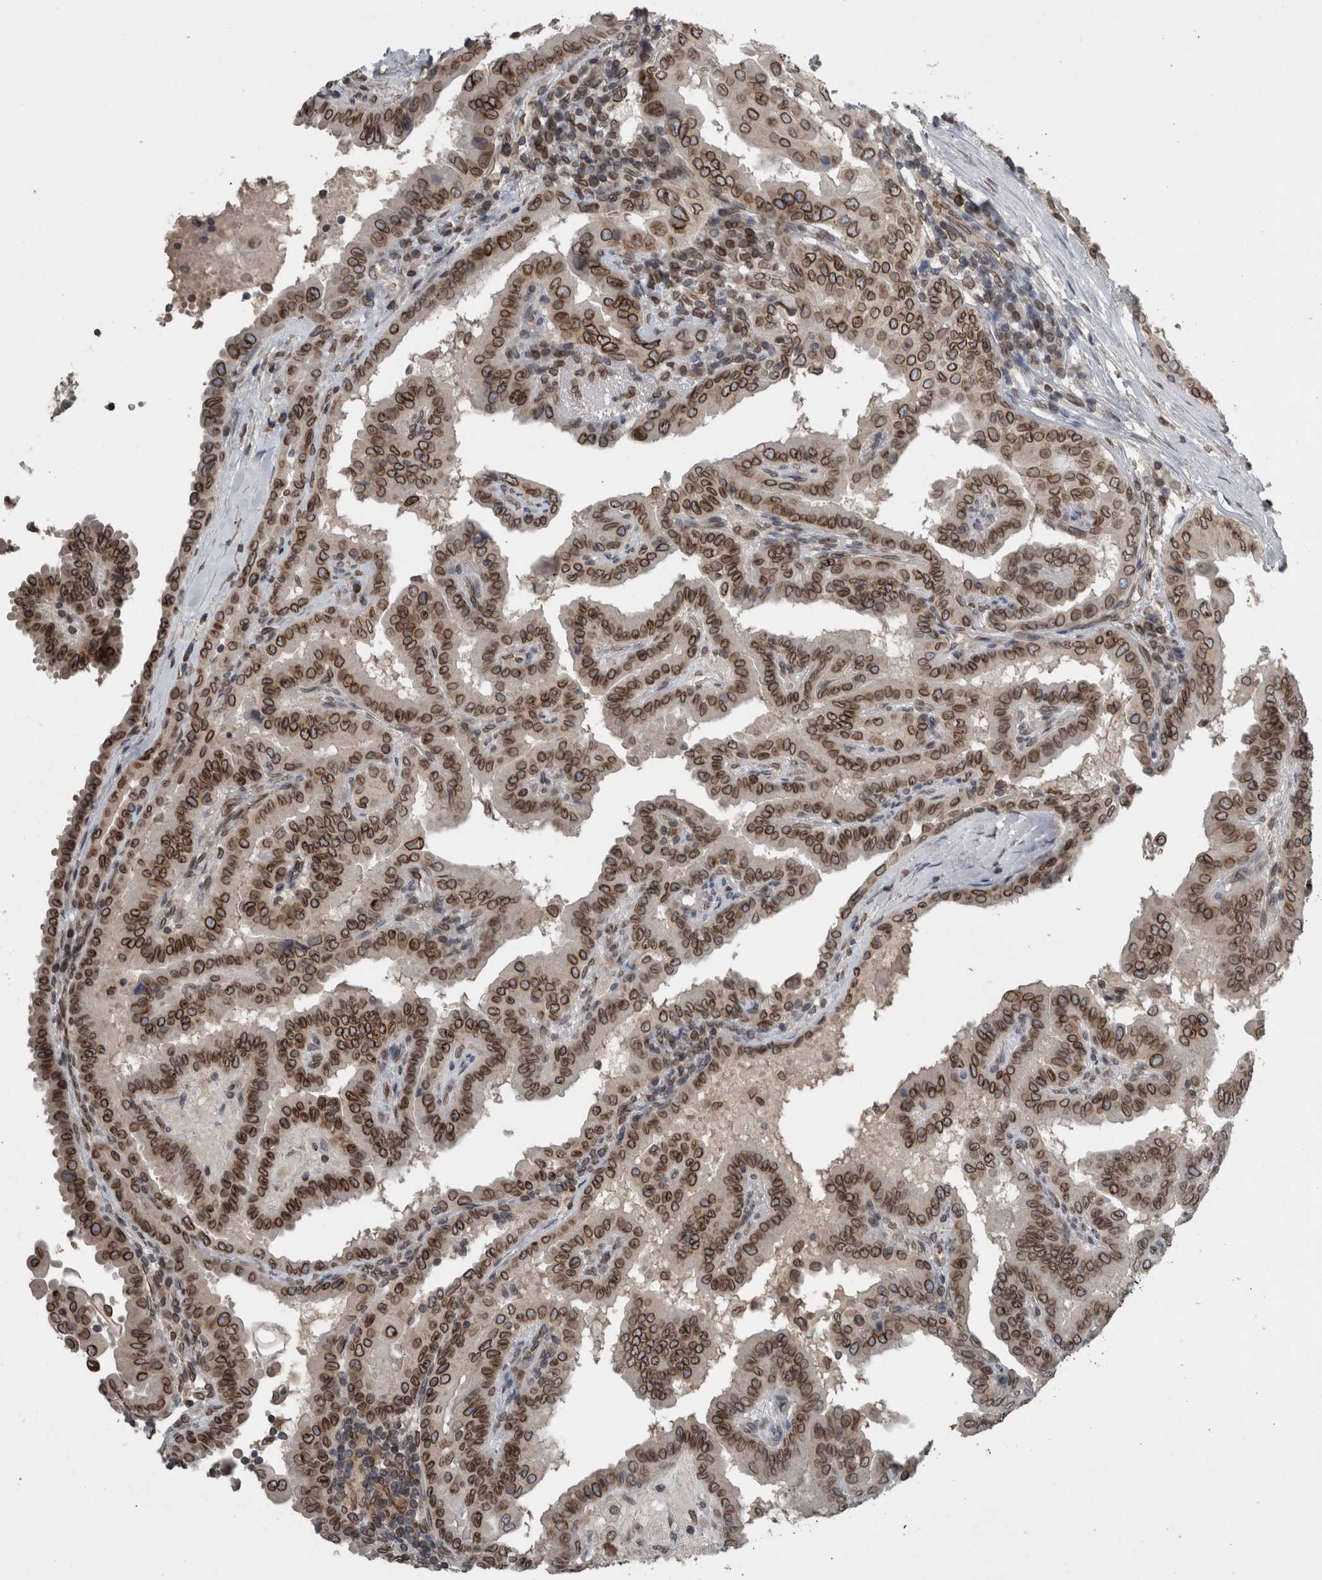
{"staining": {"intensity": "strong", "quantity": ">75%", "location": "cytoplasmic/membranous,nuclear"}, "tissue": "thyroid cancer", "cell_type": "Tumor cells", "image_type": "cancer", "snomed": [{"axis": "morphology", "description": "Papillary adenocarcinoma, NOS"}, {"axis": "topography", "description": "Thyroid gland"}], "caption": "Immunohistochemical staining of human thyroid cancer shows strong cytoplasmic/membranous and nuclear protein staining in about >75% of tumor cells. (DAB = brown stain, brightfield microscopy at high magnification).", "gene": "RANBP2", "patient": {"sex": "male", "age": 33}}